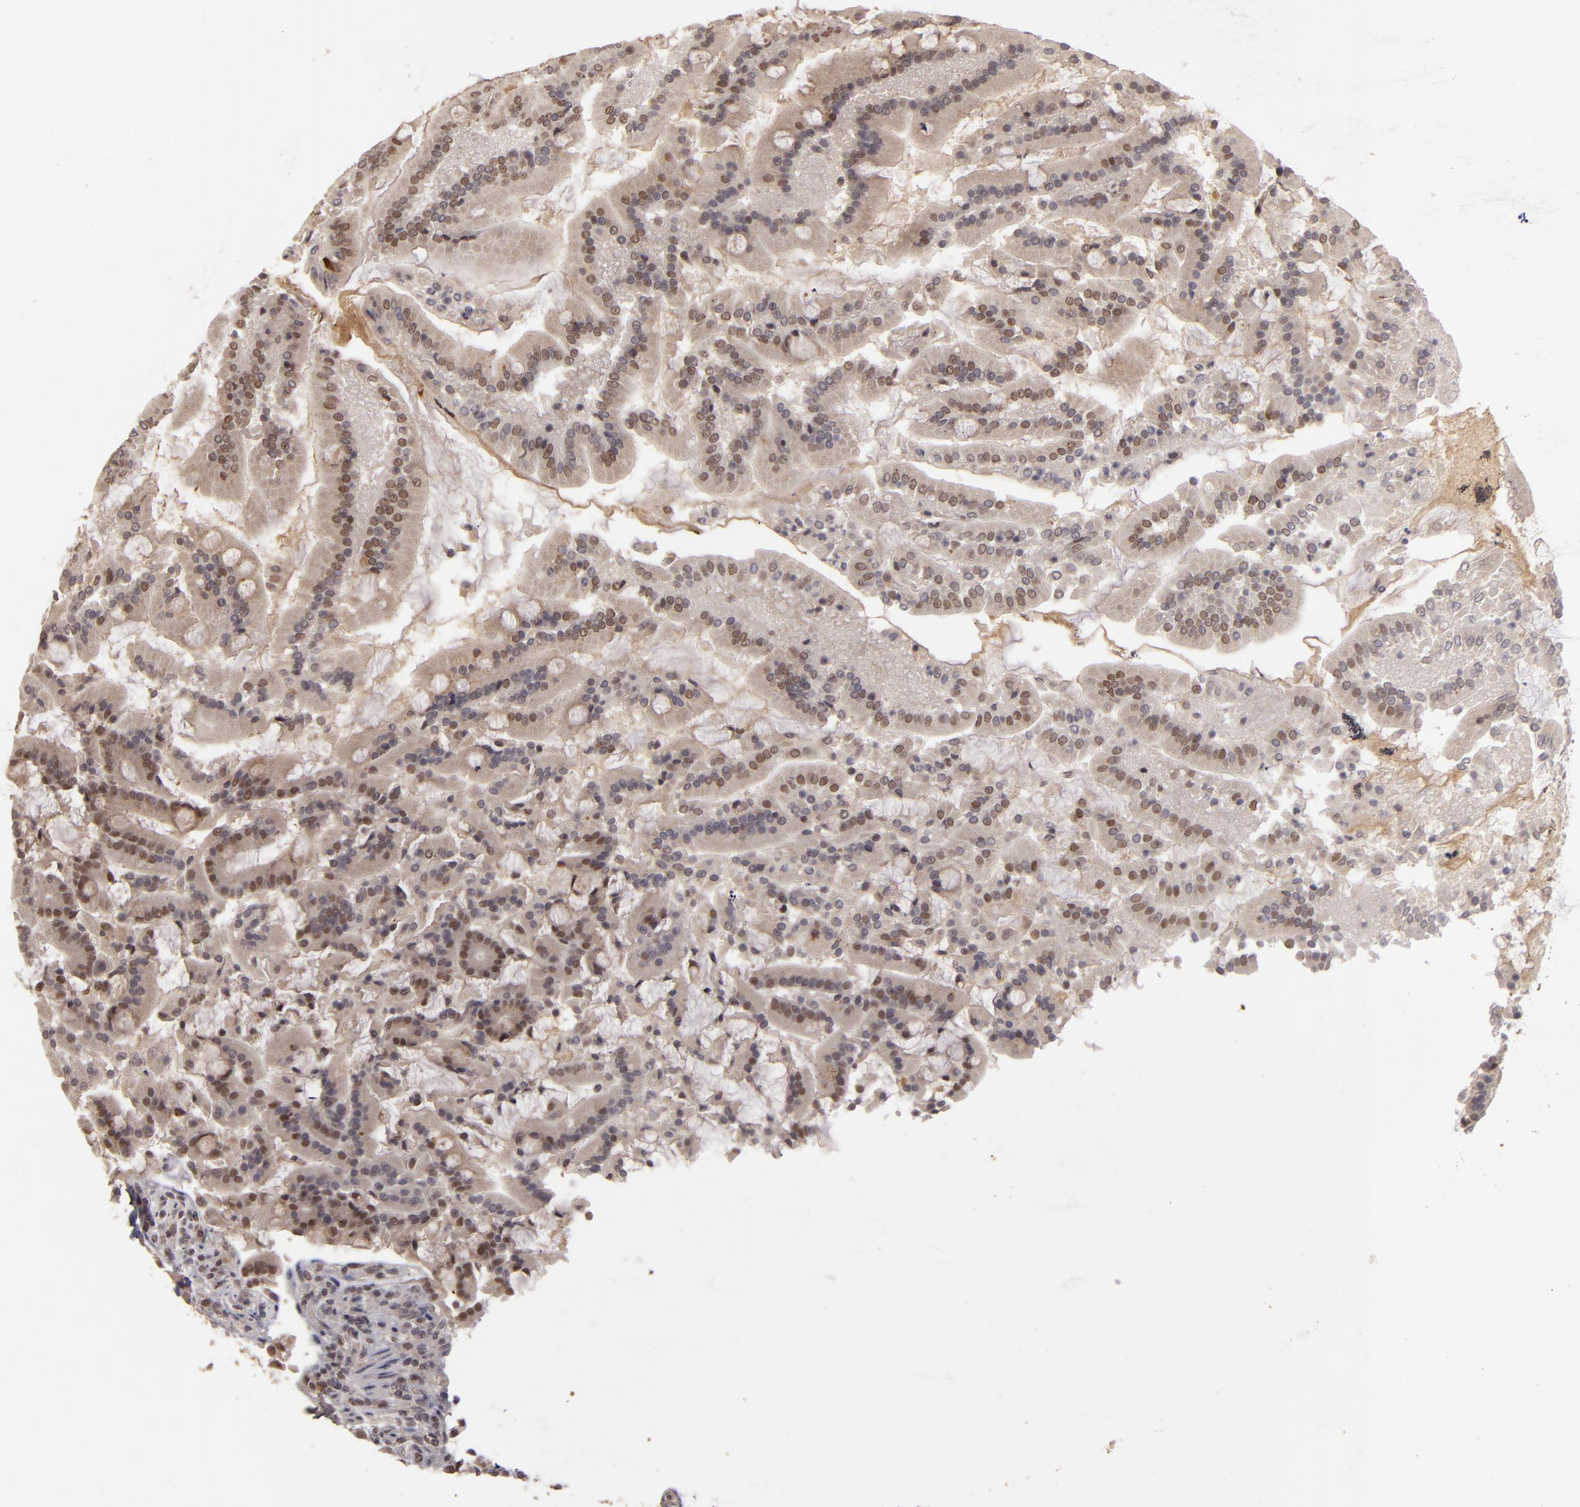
{"staining": {"intensity": "moderate", "quantity": "25%-75%", "location": "cytoplasmic/membranous"}, "tissue": "duodenum", "cell_type": "Glandular cells", "image_type": "normal", "snomed": [{"axis": "morphology", "description": "Normal tissue, NOS"}, {"axis": "topography", "description": "Duodenum"}], "caption": "Immunohistochemical staining of unremarkable duodenum displays 25%-75% levels of moderate cytoplasmic/membranous protein expression in approximately 25%-75% of glandular cells.", "gene": "DFFA", "patient": {"sex": "female", "age": 64}}